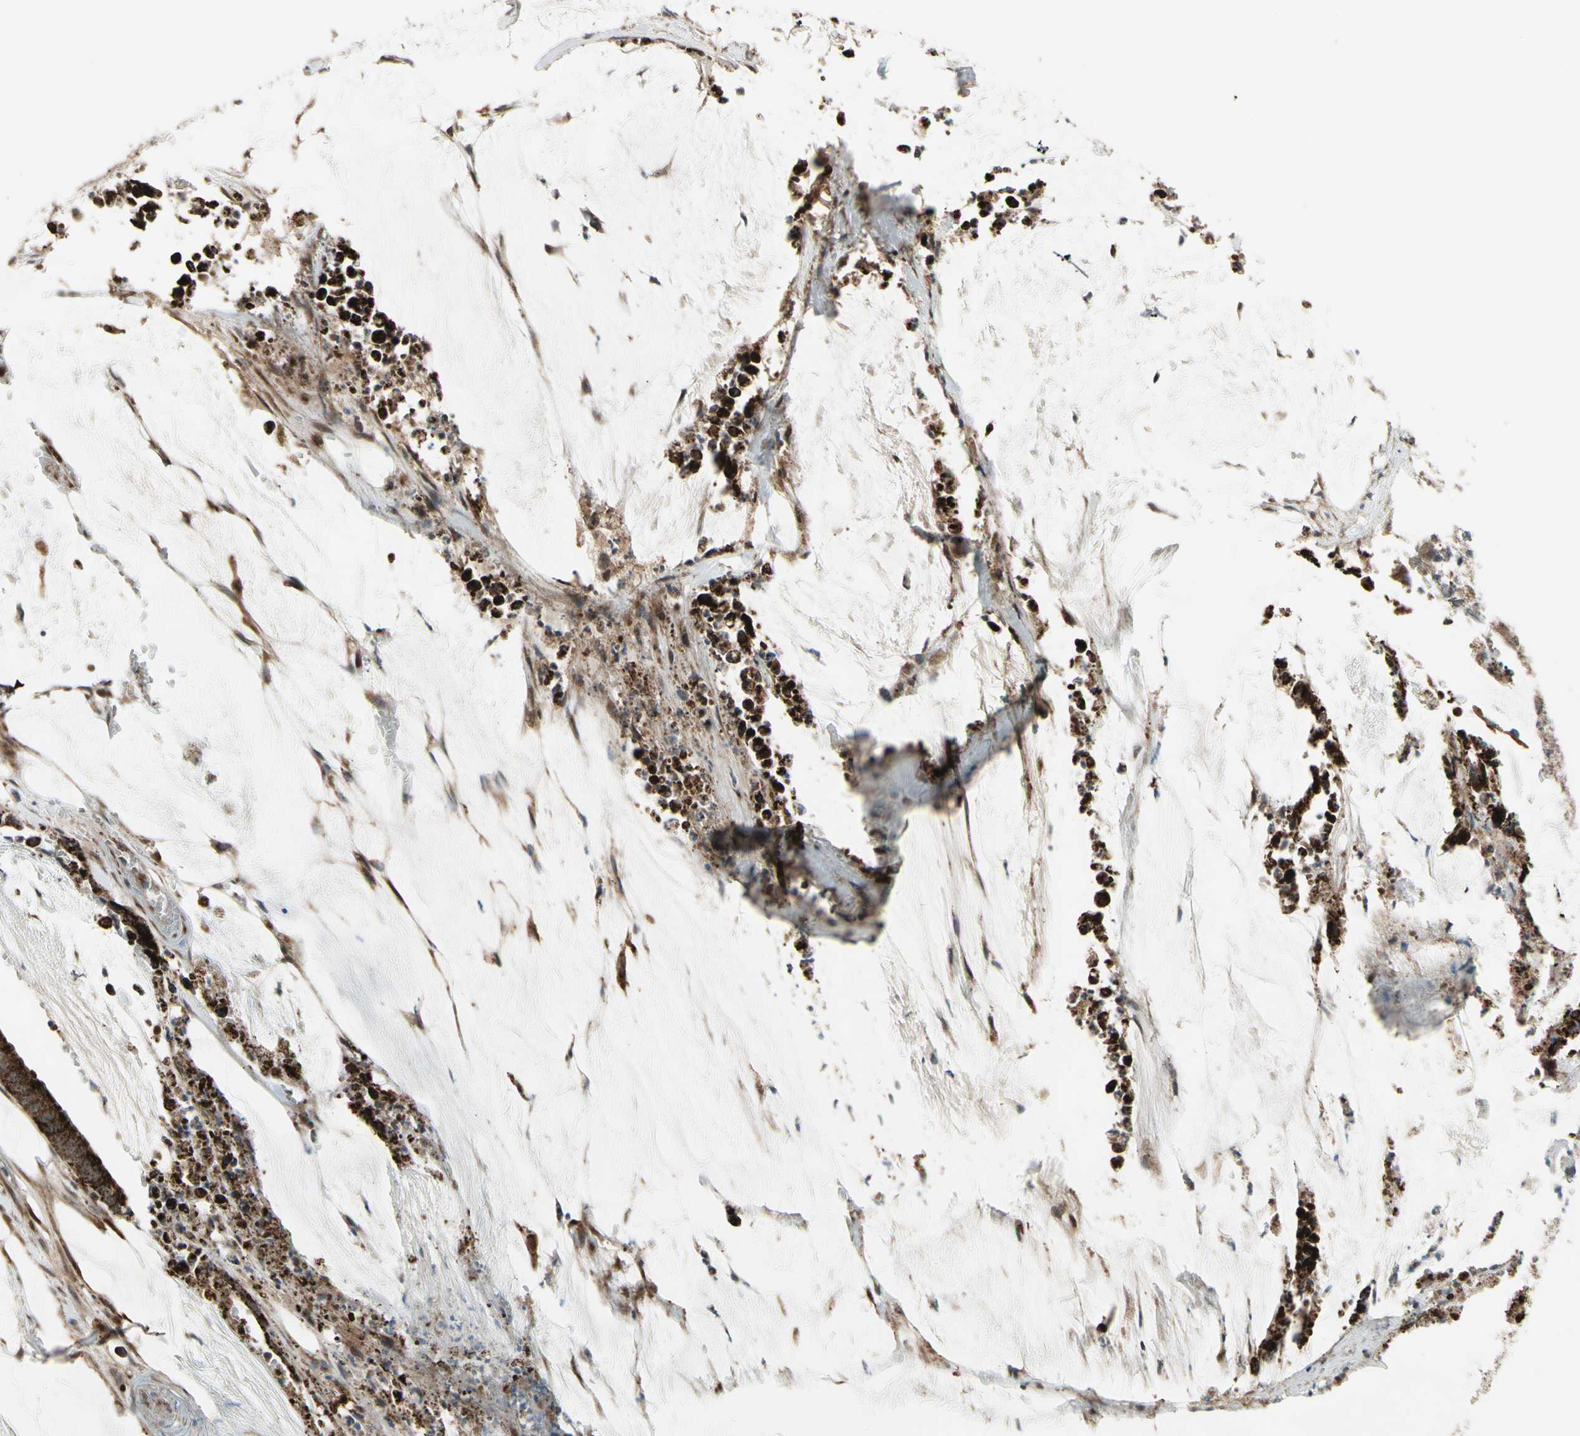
{"staining": {"intensity": "strong", "quantity": ">75%", "location": "cytoplasmic/membranous"}, "tissue": "colorectal cancer", "cell_type": "Tumor cells", "image_type": "cancer", "snomed": [{"axis": "morphology", "description": "Adenocarcinoma, NOS"}, {"axis": "topography", "description": "Rectum"}], "caption": "Immunohistochemical staining of colorectal cancer displays high levels of strong cytoplasmic/membranous protein staining in about >75% of tumor cells. (DAB (3,3'-diaminobenzidine) = brown stain, brightfield microscopy at high magnification).", "gene": "OSTM1", "patient": {"sex": "female", "age": 66}}